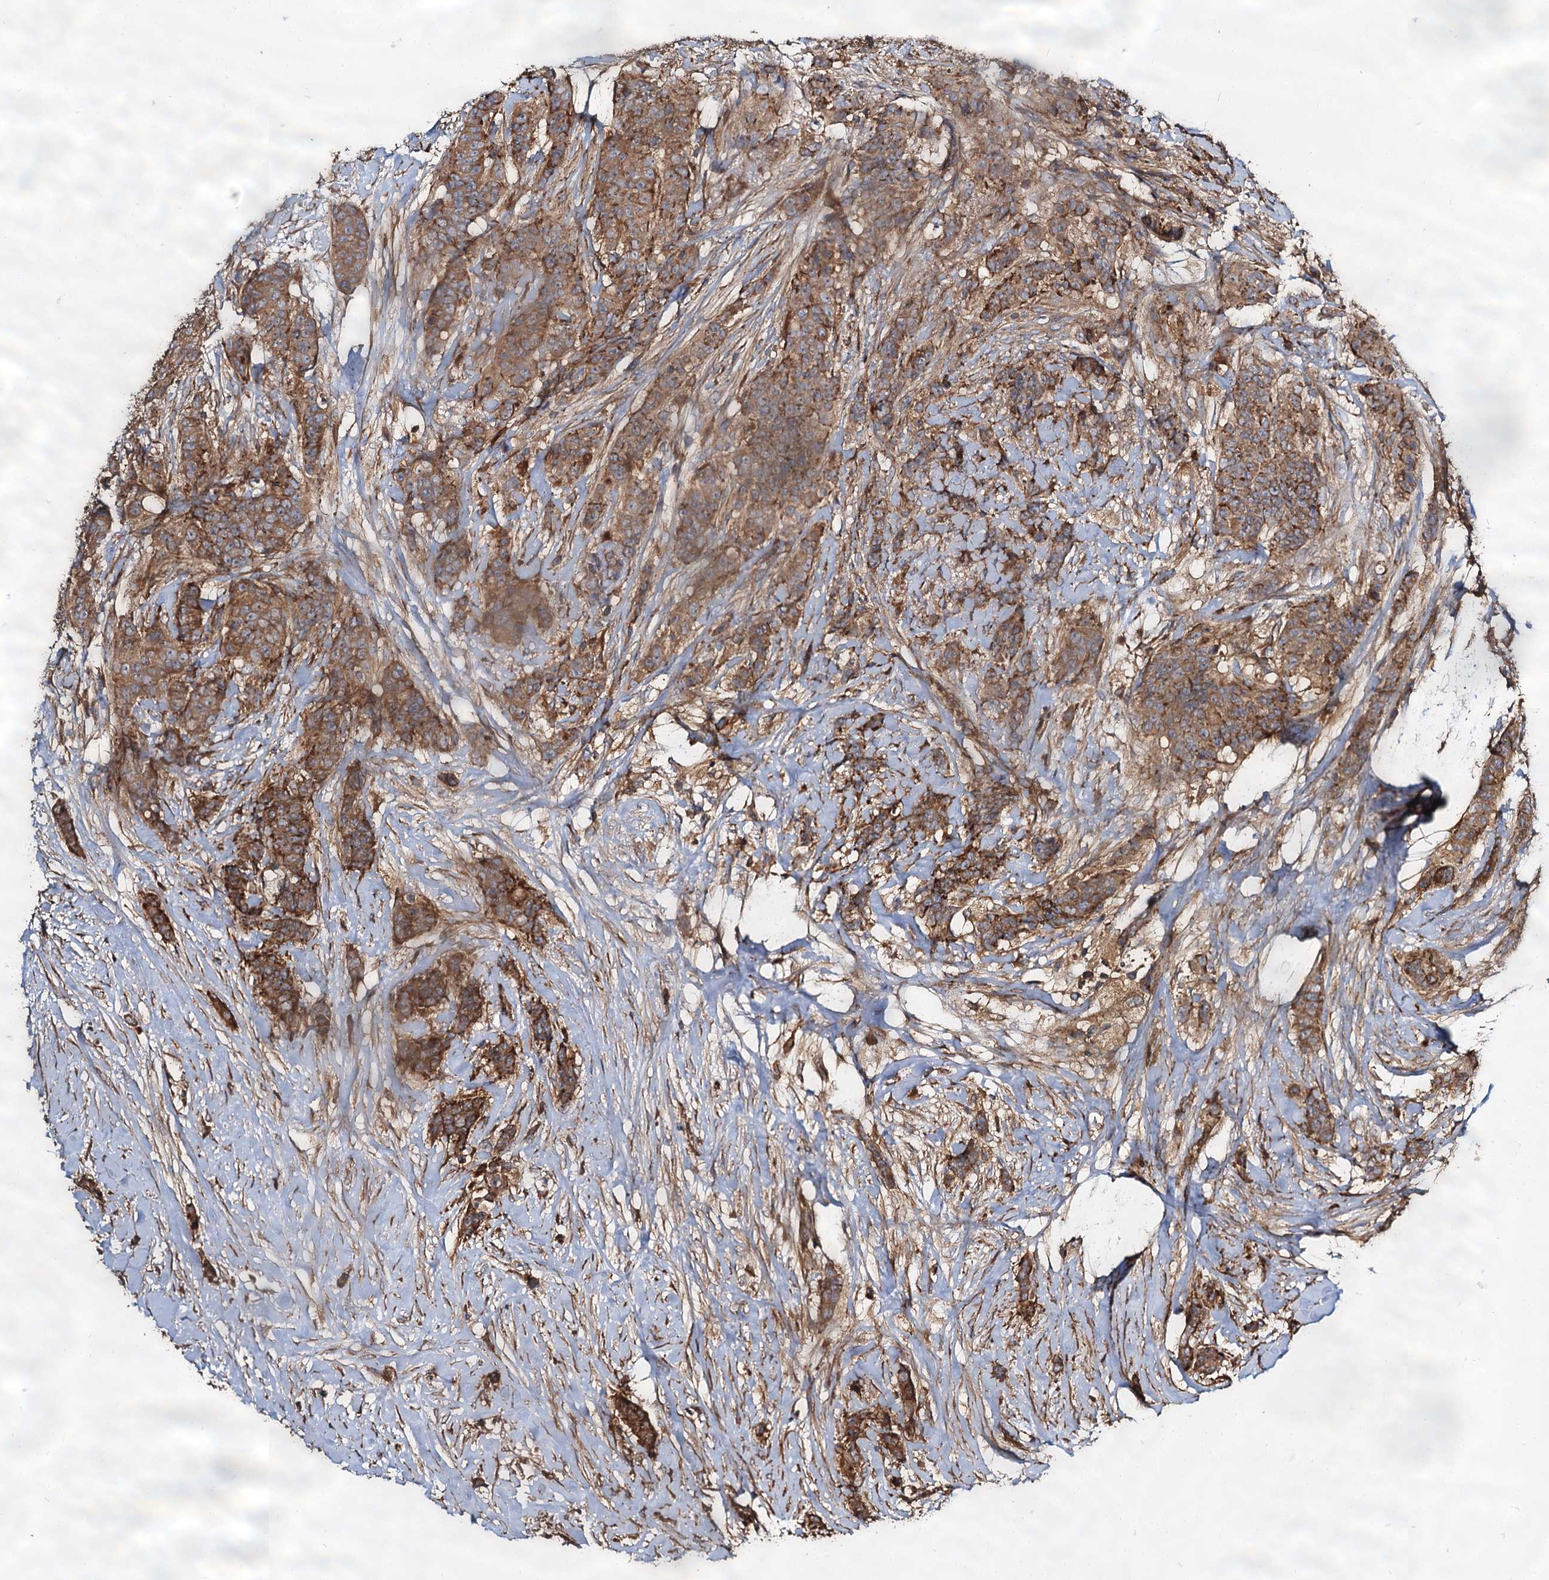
{"staining": {"intensity": "moderate", "quantity": ">75%", "location": "cytoplasmic/membranous"}, "tissue": "breast cancer", "cell_type": "Tumor cells", "image_type": "cancer", "snomed": [{"axis": "morphology", "description": "Duct carcinoma"}, {"axis": "topography", "description": "Breast"}], "caption": "High-magnification brightfield microscopy of intraductal carcinoma (breast) stained with DAB (3,3'-diaminobenzidine) (brown) and counterstained with hematoxylin (blue). tumor cells exhibit moderate cytoplasmic/membranous expression is identified in about>75% of cells.", "gene": "WDR73", "patient": {"sex": "female", "age": 40}}